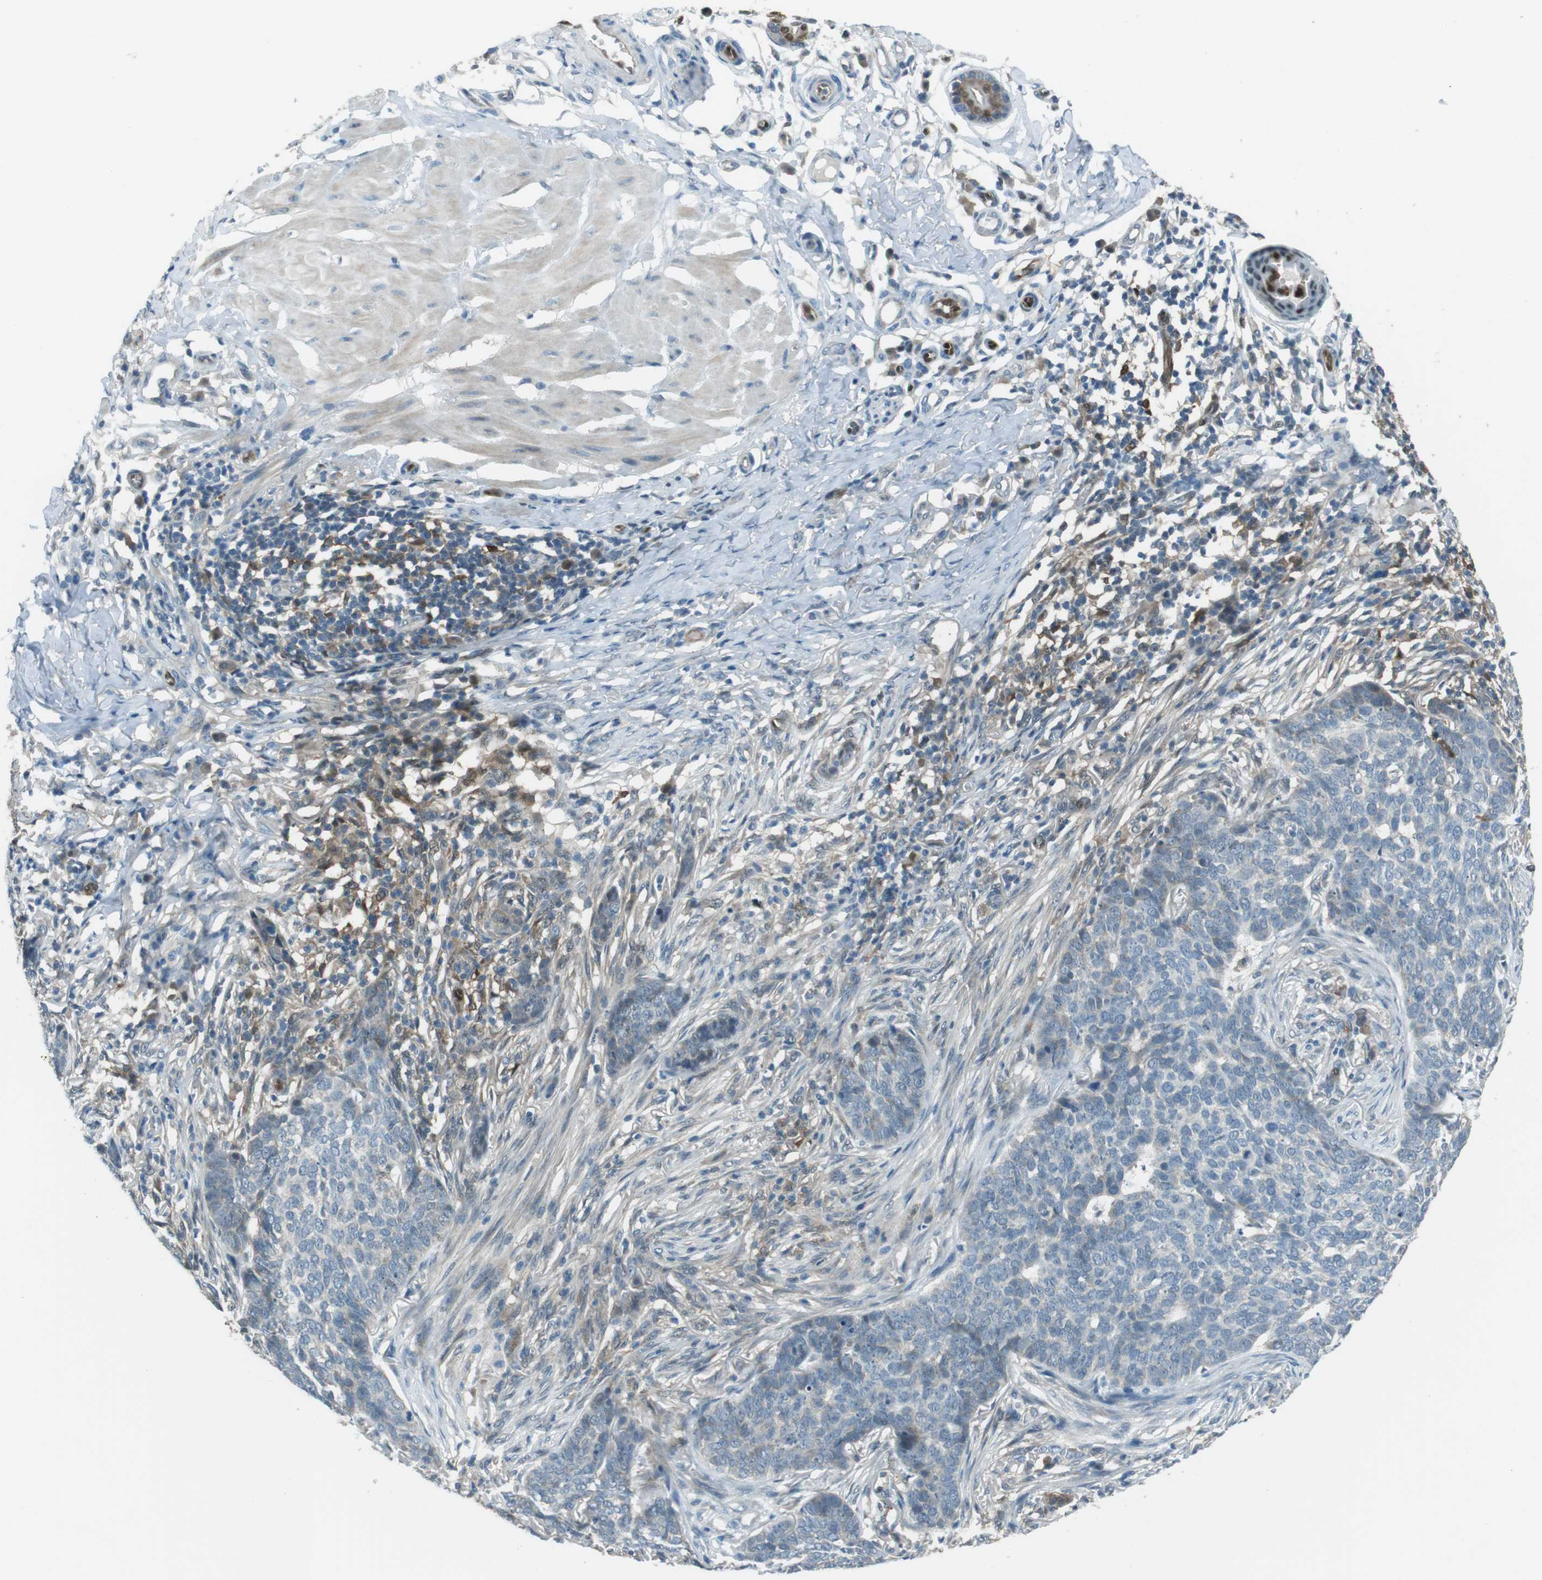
{"staining": {"intensity": "negative", "quantity": "none", "location": "none"}, "tissue": "skin cancer", "cell_type": "Tumor cells", "image_type": "cancer", "snomed": [{"axis": "morphology", "description": "Basal cell carcinoma"}, {"axis": "topography", "description": "Skin"}], "caption": "High power microscopy micrograph of an immunohistochemistry (IHC) micrograph of skin cancer (basal cell carcinoma), revealing no significant staining in tumor cells. (DAB immunohistochemistry (IHC) visualized using brightfield microscopy, high magnification).", "gene": "MFAP3", "patient": {"sex": "male", "age": 85}}